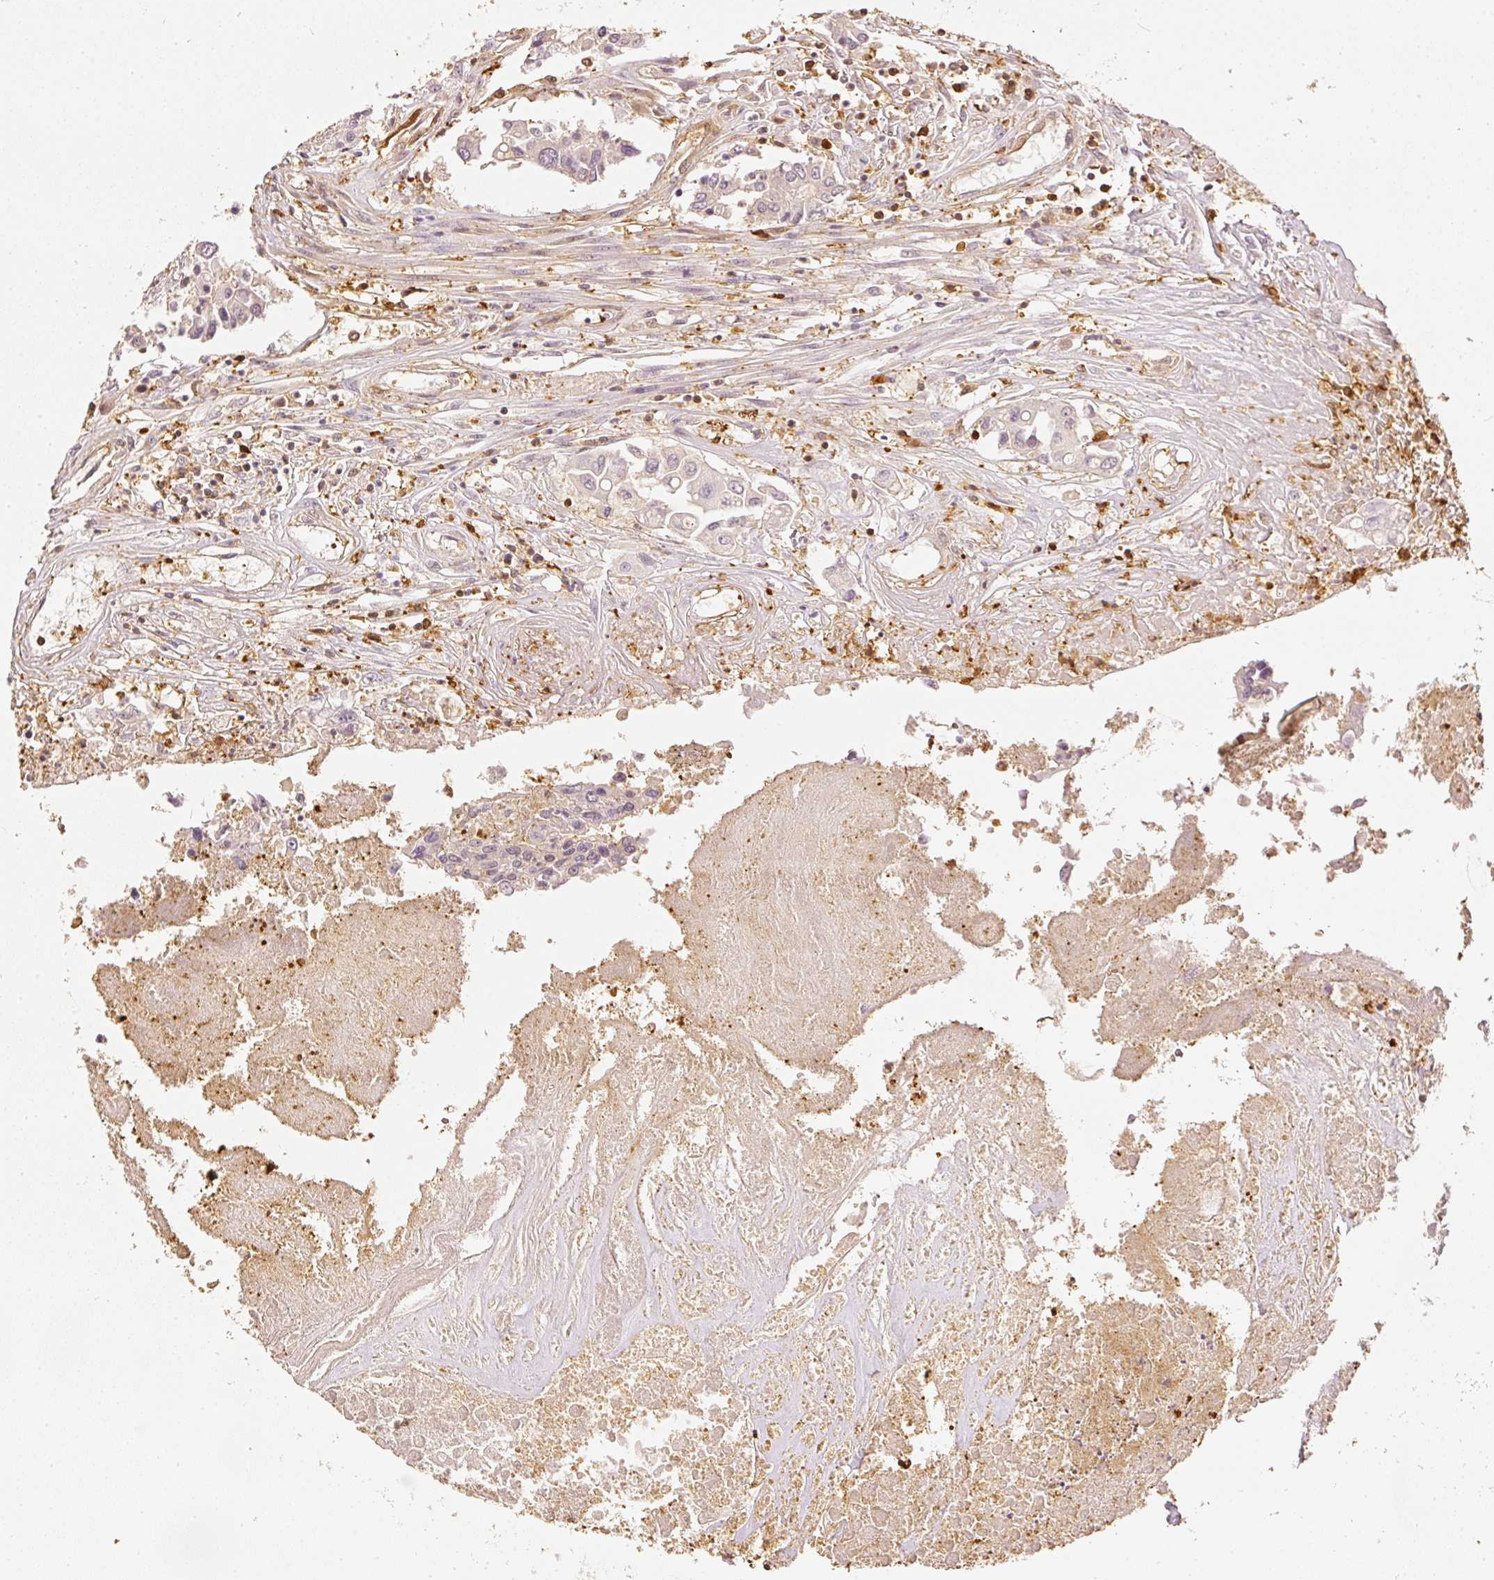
{"staining": {"intensity": "negative", "quantity": "none", "location": "none"}, "tissue": "colorectal cancer", "cell_type": "Tumor cells", "image_type": "cancer", "snomed": [{"axis": "morphology", "description": "Adenocarcinoma, NOS"}, {"axis": "topography", "description": "Colon"}], "caption": "Immunohistochemistry (IHC) of human colorectal cancer (adenocarcinoma) reveals no expression in tumor cells. (Brightfield microscopy of DAB (3,3'-diaminobenzidine) immunohistochemistry (IHC) at high magnification).", "gene": "PFN1", "patient": {"sex": "male", "age": 77}}